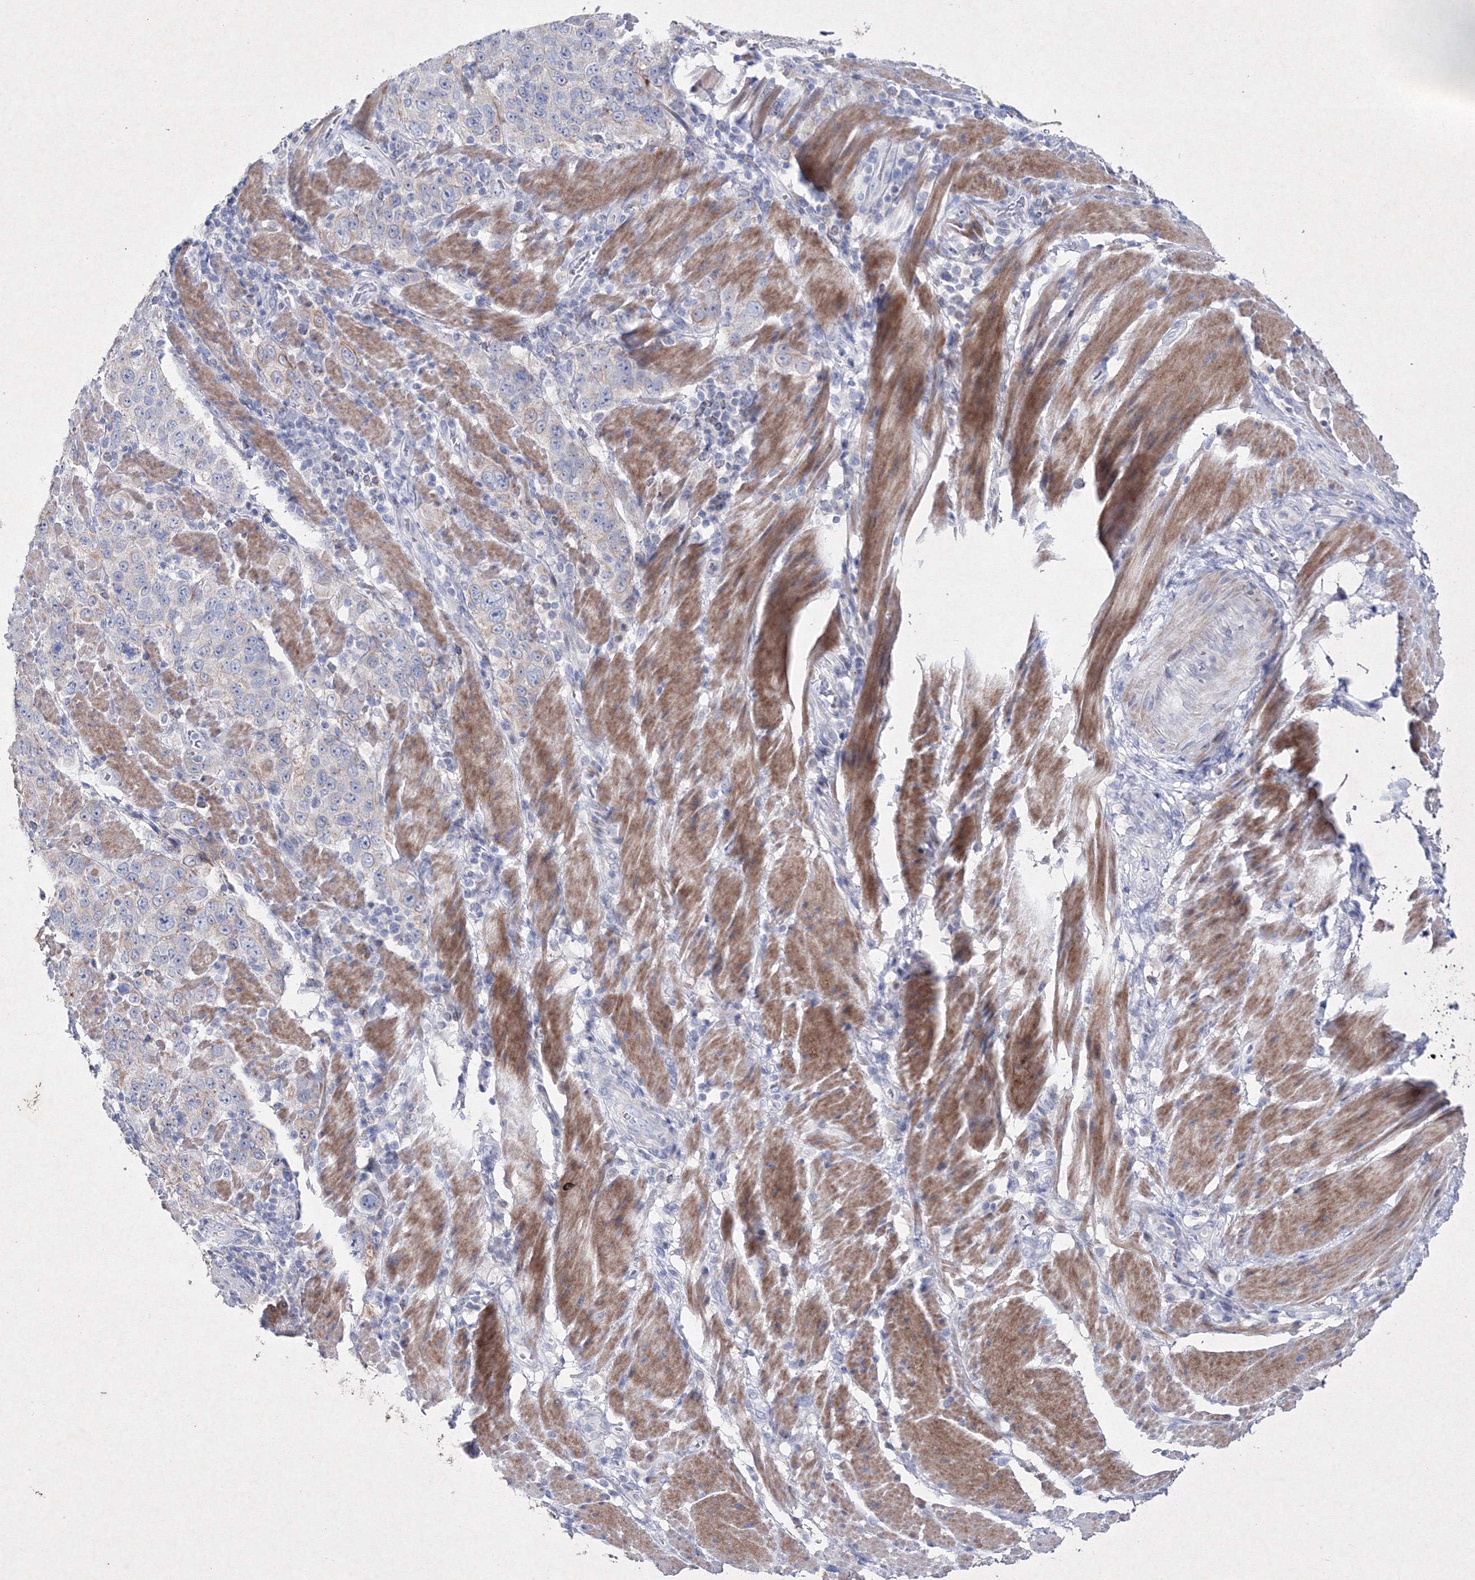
{"staining": {"intensity": "weak", "quantity": "<25%", "location": "cytoplasmic/membranous"}, "tissue": "stomach cancer", "cell_type": "Tumor cells", "image_type": "cancer", "snomed": [{"axis": "morphology", "description": "Adenocarcinoma, NOS"}, {"axis": "topography", "description": "Stomach"}], "caption": "Immunohistochemistry image of human adenocarcinoma (stomach) stained for a protein (brown), which shows no expression in tumor cells. (DAB (3,3'-diaminobenzidine) immunohistochemistry with hematoxylin counter stain).", "gene": "SMIM29", "patient": {"sex": "male", "age": 48}}